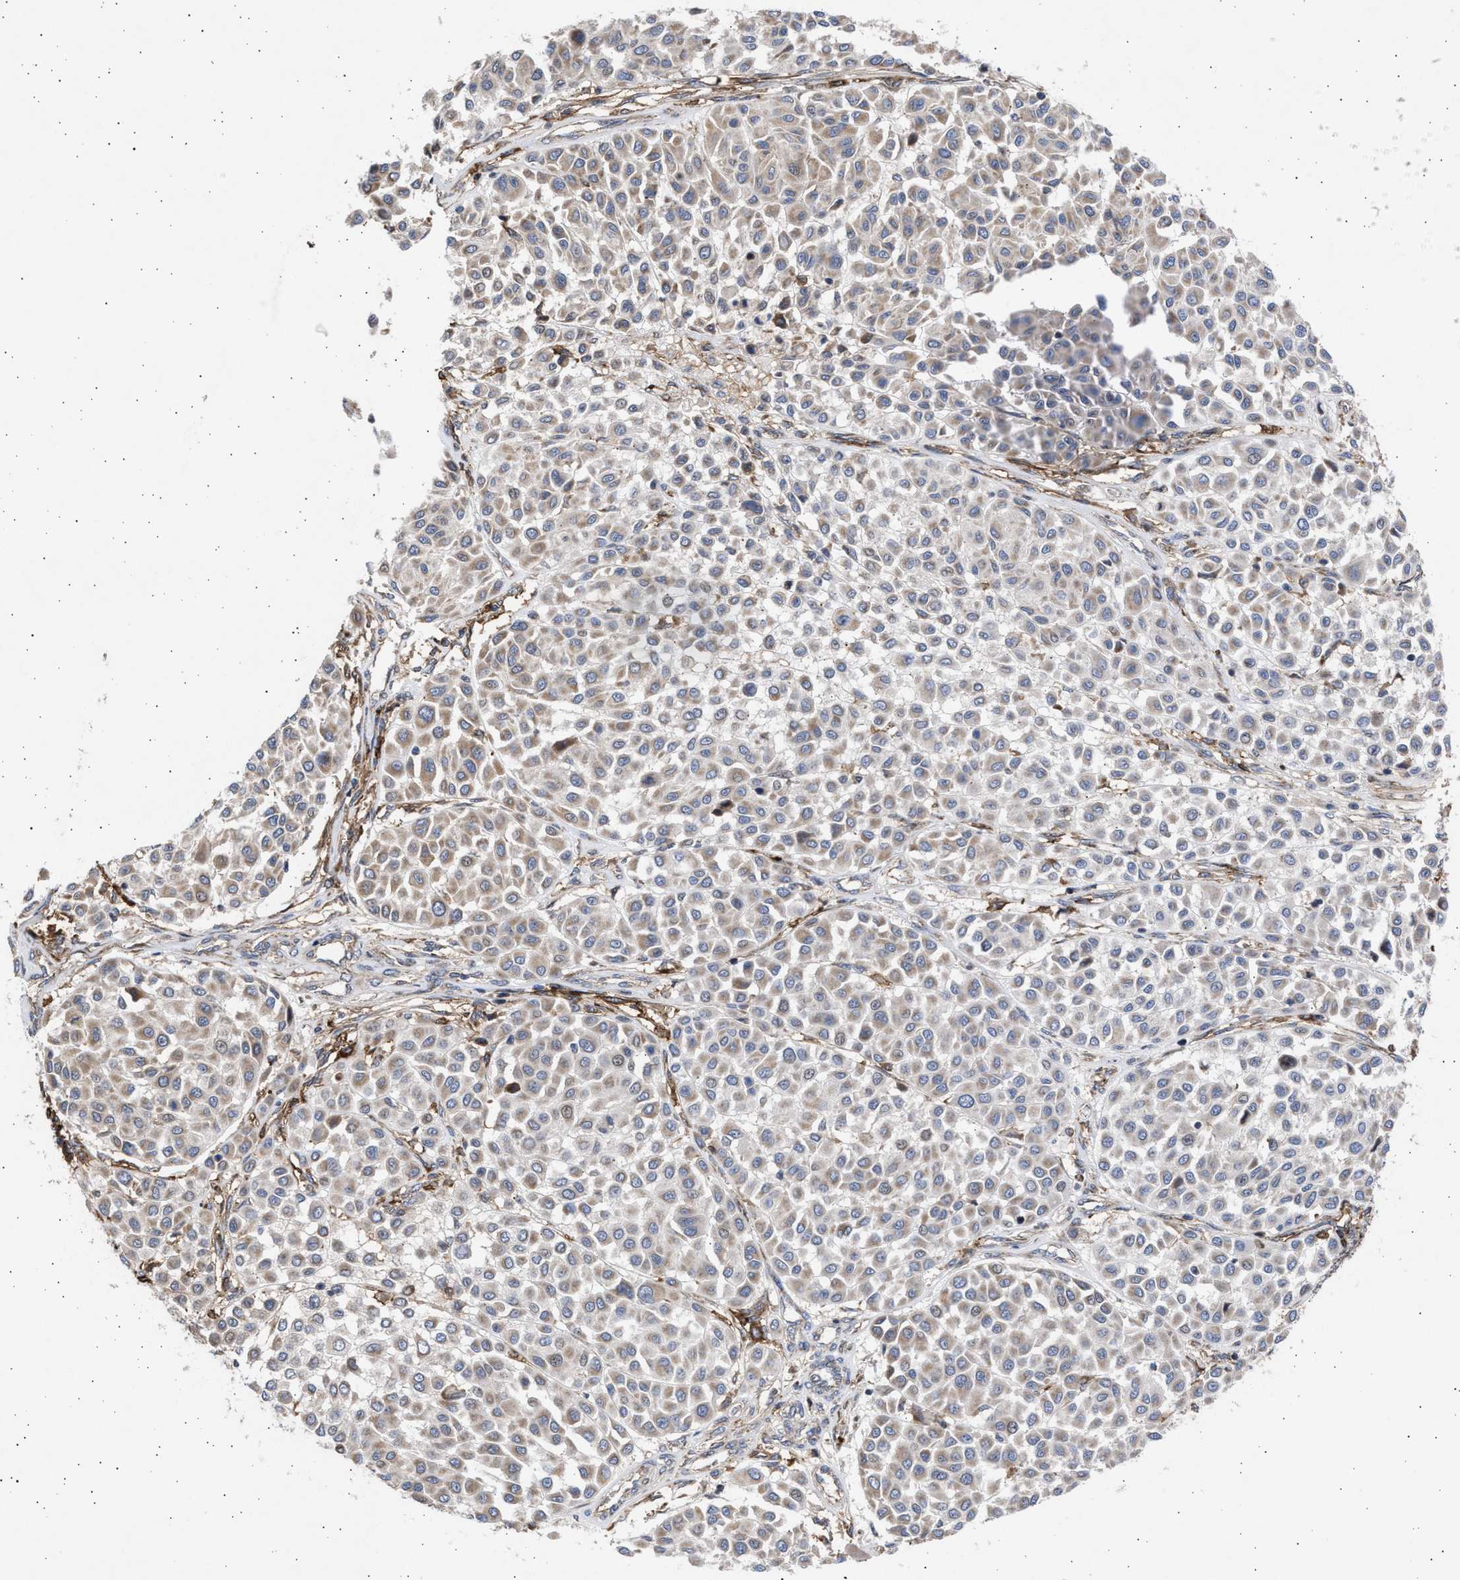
{"staining": {"intensity": "weak", "quantity": ">75%", "location": "cytoplasmic/membranous"}, "tissue": "melanoma", "cell_type": "Tumor cells", "image_type": "cancer", "snomed": [{"axis": "morphology", "description": "Malignant melanoma, Metastatic site"}, {"axis": "topography", "description": "Soft tissue"}], "caption": "Protein staining by immunohistochemistry demonstrates weak cytoplasmic/membranous positivity in approximately >75% of tumor cells in melanoma. (Stains: DAB in brown, nuclei in blue, Microscopy: brightfield microscopy at high magnification).", "gene": "TTC19", "patient": {"sex": "male", "age": 41}}